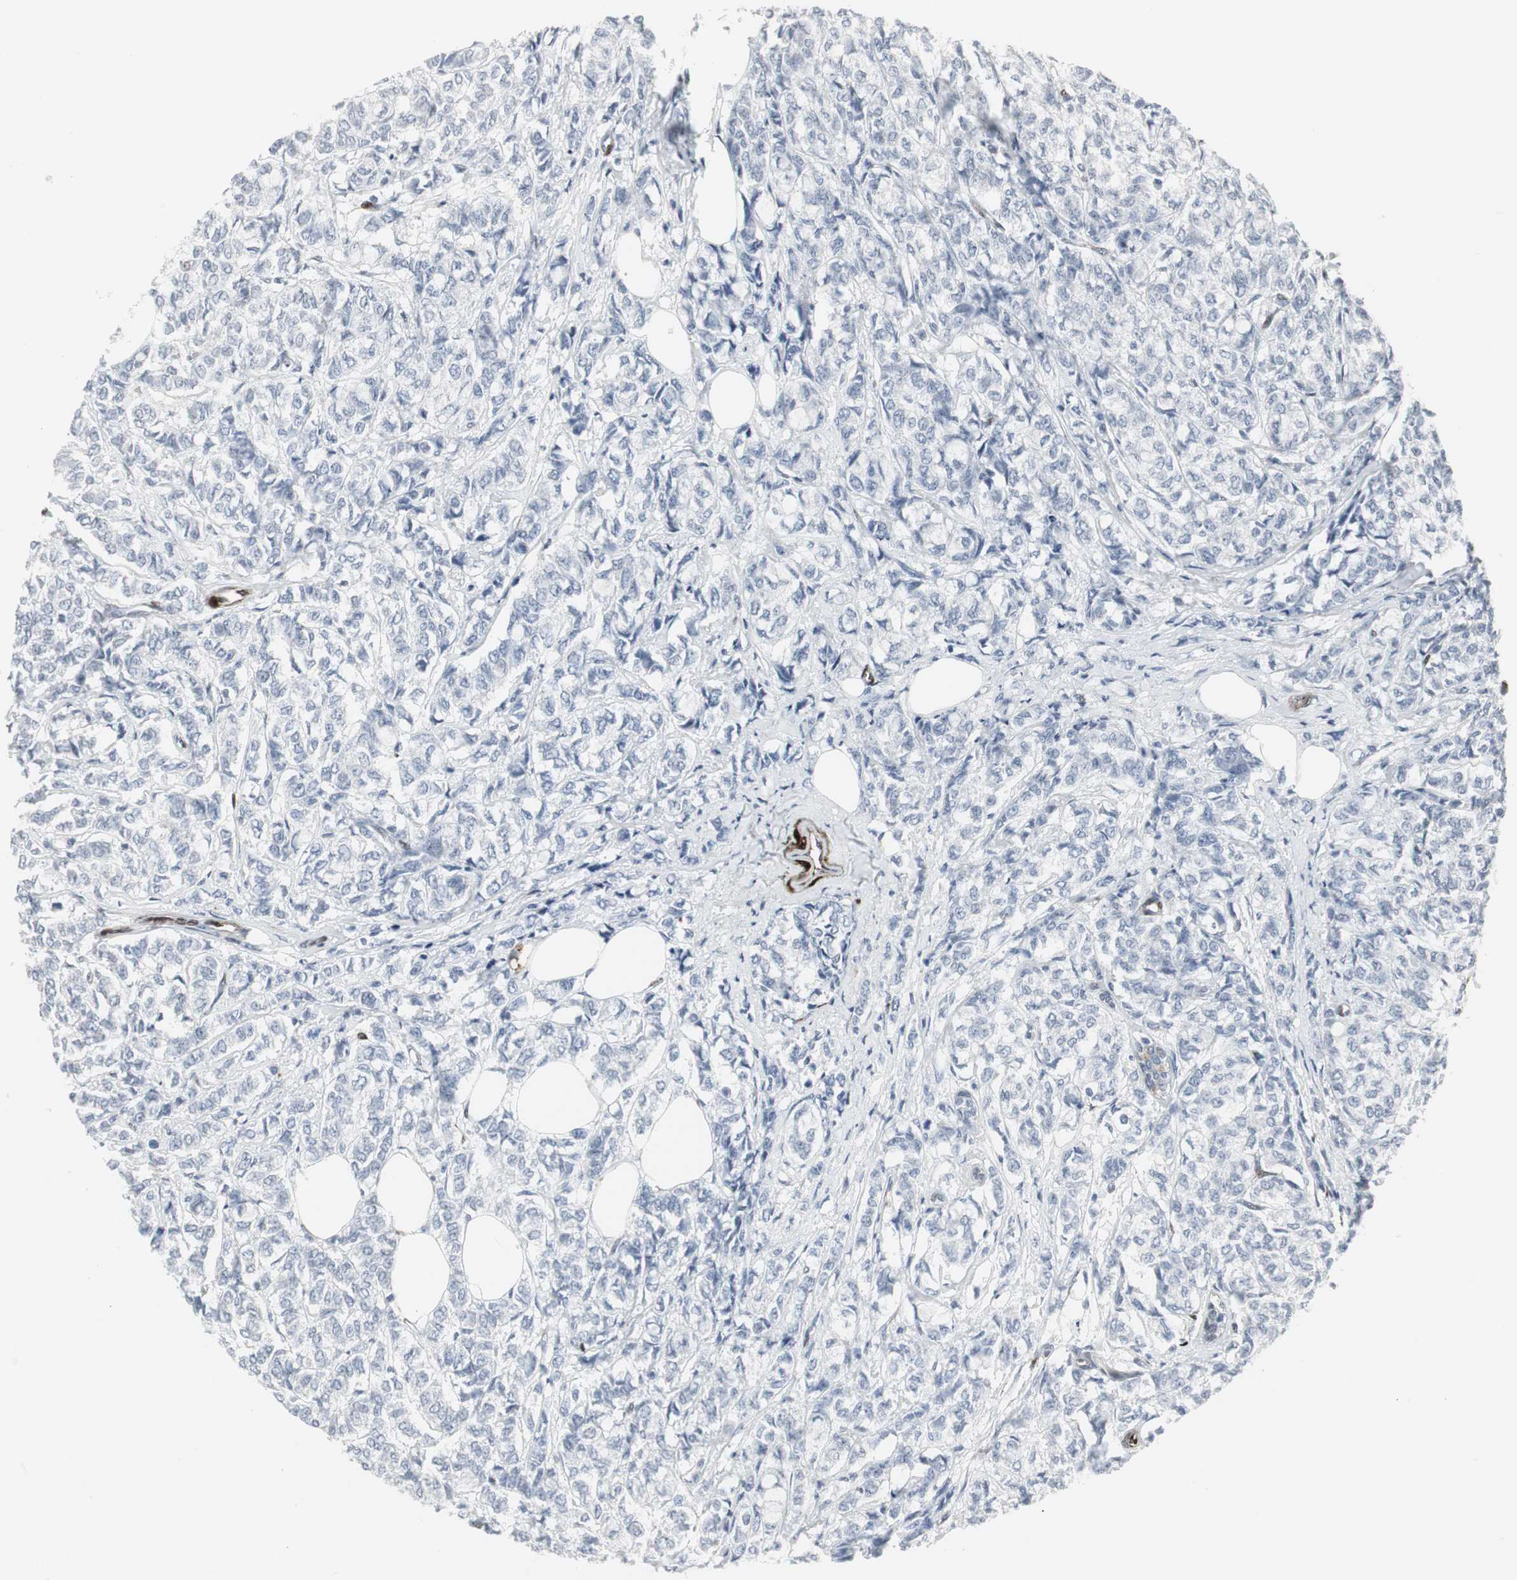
{"staining": {"intensity": "negative", "quantity": "none", "location": "none"}, "tissue": "breast cancer", "cell_type": "Tumor cells", "image_type": "cancer", "snomed": [{"axis": "morphology", "description": "Lobular carcinoma"}, {"axis": "topography", "description": "Breast"}], "caption": "Breast cancer (lobular carcinoma) was stained to show a protein in brown. There is no significant positivity in tumor cells. (Immunohistochemistry (ihc), brightfield microscopy, high magnification).", "gene": "PPP1R14A", "patient": {"sex": "female", "age": 60}}